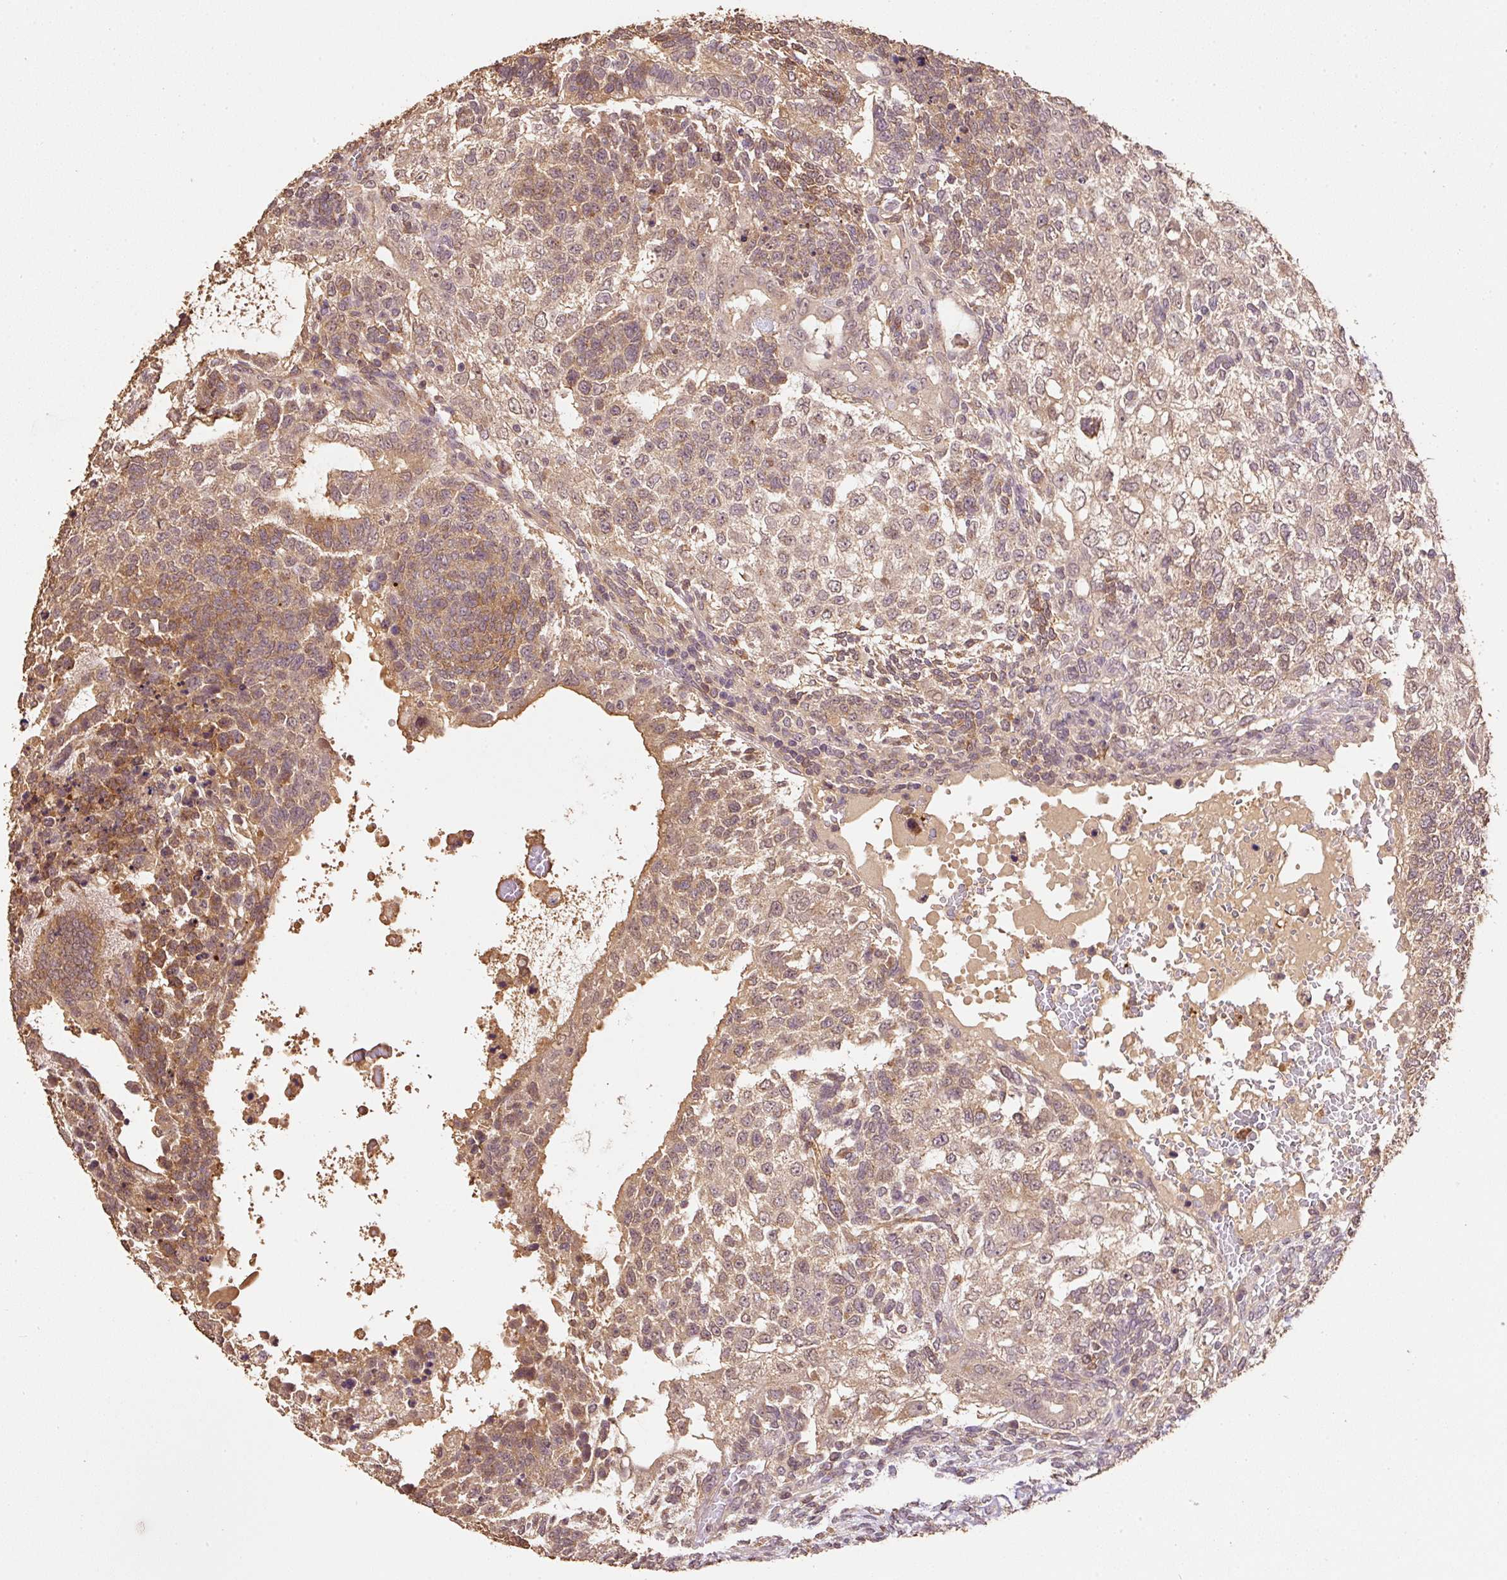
{"staining": {"intensity": "strong", "quantity": "25%-75%", "location": "cytoplasmic/membranous"}, "tissue": "testis cancer", "cell_type": "Tumor cells", "image_type": "cancer", "snomed": [{"axis": "morphology", "description": "Carcinoma, Embryonal, NOS"}, {"axis": "topography", "description": "Testis"}], "caption": "The photomicrograph displays immunohistochemical staining of testis cancer (embryonal carcinoma). There is strong cytoplasmic/membranous positivity is identified in approximately 25%-75% of tumor cells.", "gene": "HERC2", "patient": {"sex": "male", "age": 23}}